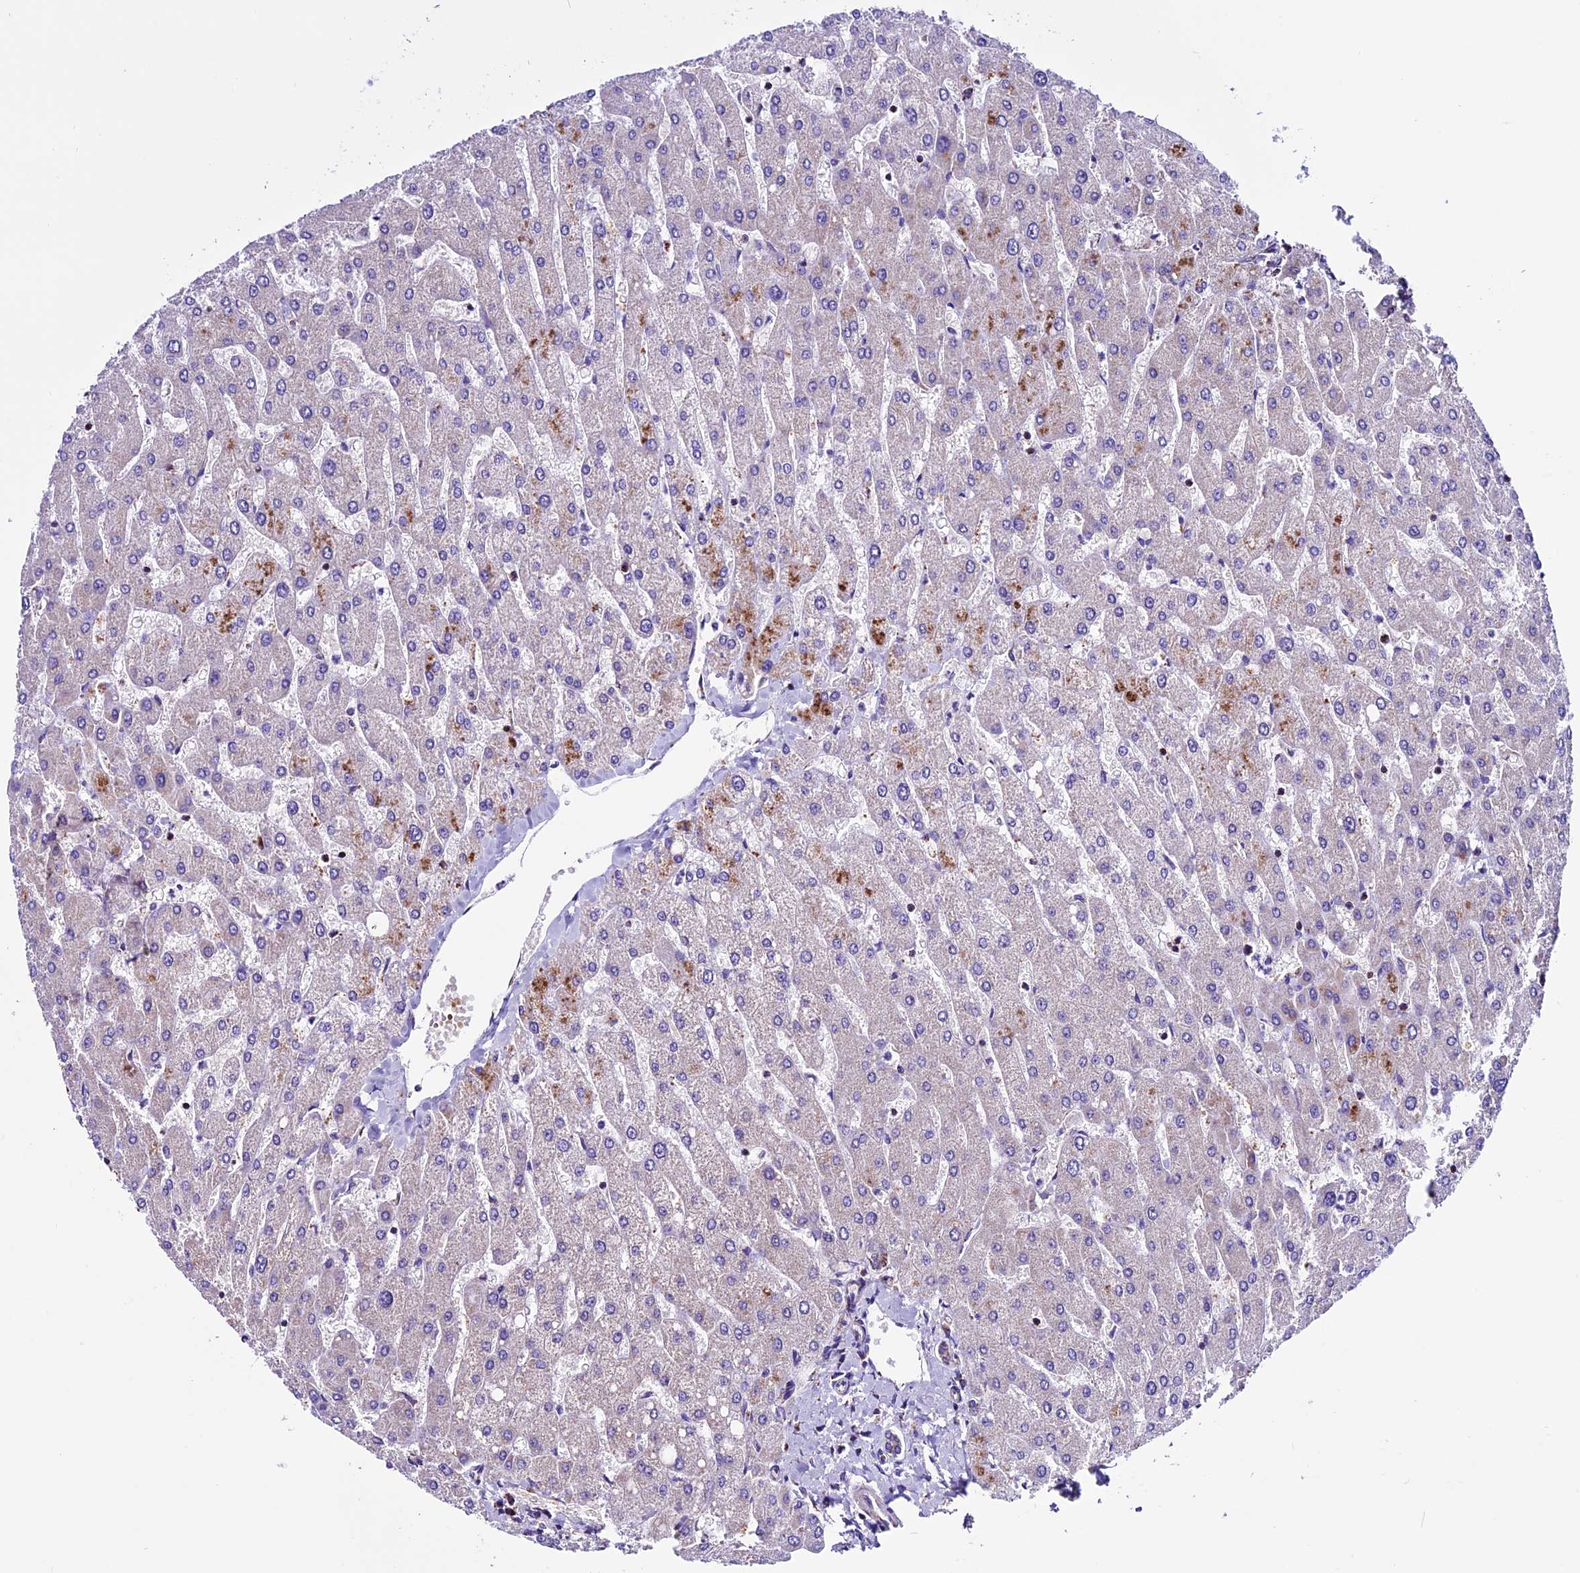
{"staining": {"intensity": "moderate", "quantity": "25%-75%", "location": "cytoplasmic/membranous"}, "tissue": "liver", "cell_type": "Cholangiocytes", "image_type": "normal", "snomed": [{"axis": "morphology", "description": "Normal tissue, NOS"}, {"axis": "topography", "description": "Liver"}], "caption": "IHC of benign liver reveals medium levels of moderate cytoplasmic/membranous expression in approximately 25%-75% of cholangiocytes. (Brightfield microscopy of DAB IHC at high magnification).", "gene": "CX3CL1", "patient": {"sex": "male", "age": 55}}